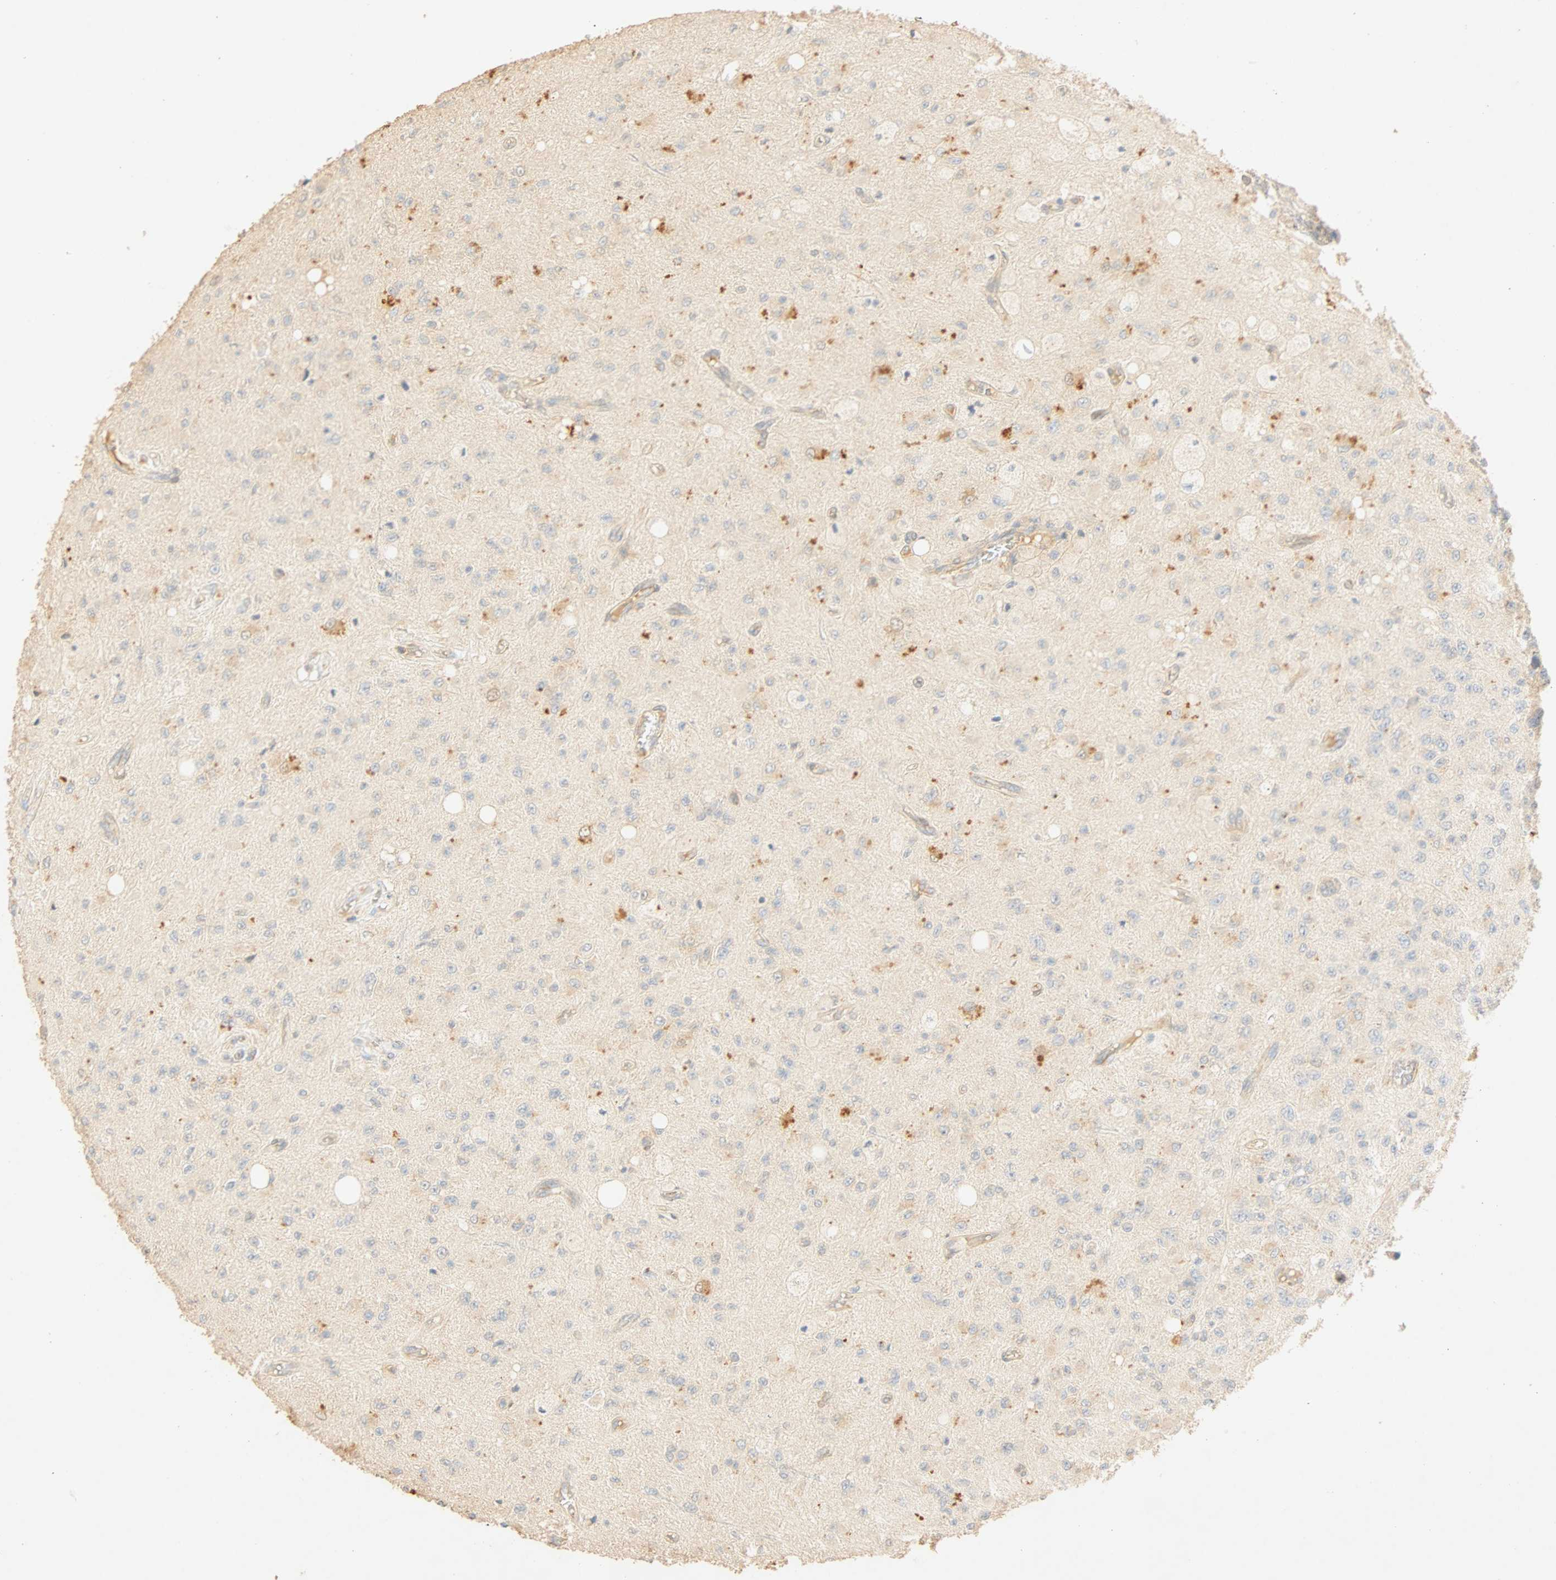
{"staining": {"intensity": "weak", "quantity": "<25%", "location": "cytoplasmic/membranous"}, "tissue": "glioma", "cell_type": "Tumor cells", "image_type": "cancer", "snomed": [{"axis": "morphology", "description": "Glioma, malignant, High grade"}, {"axis": "topography", "description": "pancreas cauda"}], "caption": "Tumor cells are negative for protein expression in human malignant high-grade glioma.", "gene": "SELENBP1", "patient": {"sex": "male", "age": 60}}